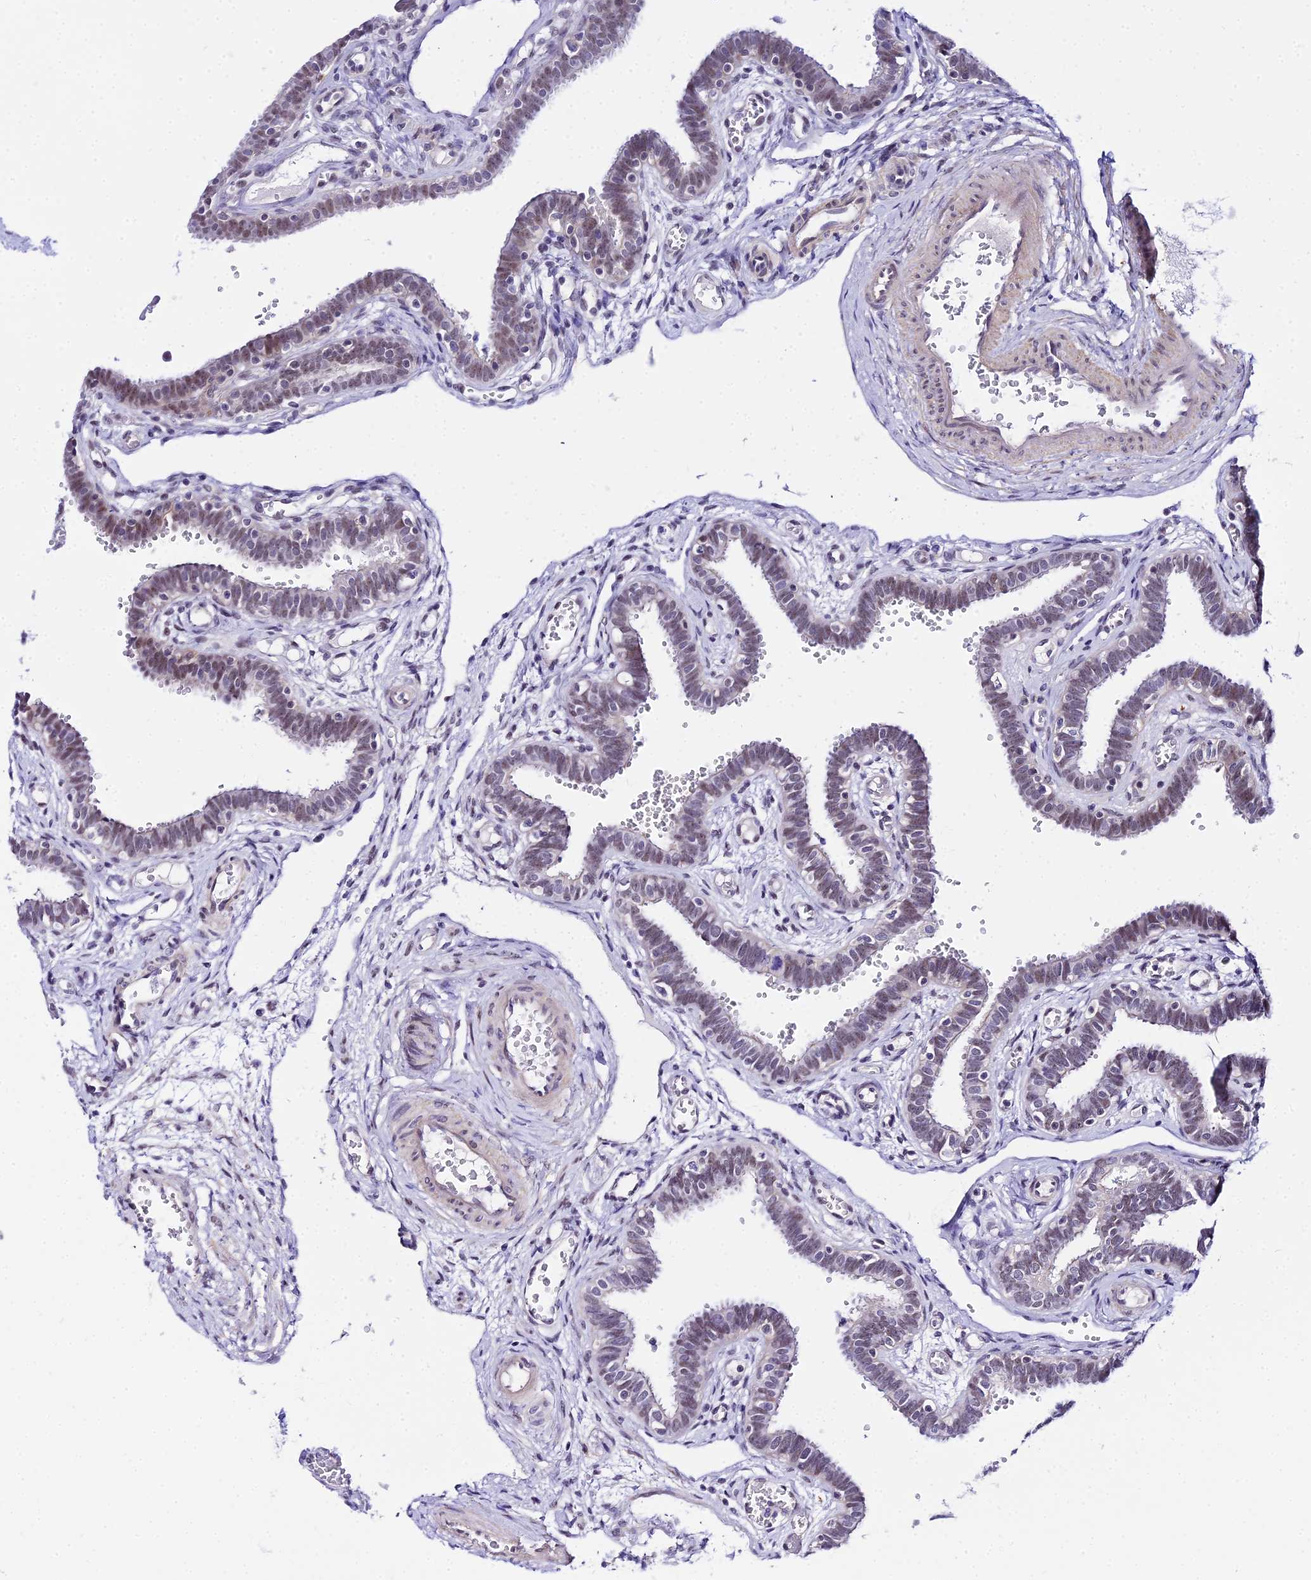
{"staining": {"intensity": "moderate", "quantity": "<25%", "location": "nuclear"}, "tissue": "fallopian tube", "cell_type": "Glandular cells", "image_type": "normal", "snomed": [{"axis": "morphology", "description": "Normal tissue, NOS"}, {"axis": "topography", "description": "Fallopian tube"}, {"axis": "topography", "description": "Placenta"}], "caption": "Immunohistochemistry staining of unremarkable fallopian tube, which shows low levels of moderate nuclear expression in approximately <25% of glandular cells indicating moderate nuclear protein positivity. The staining was performed using DAB (3,3'-diaminobenzidine) (brown) for protein detection and nuclei were counterstained in hematoxylin (blue).", "gene": "ZNF628", "patient": {"sex": "female", "age": 32}}